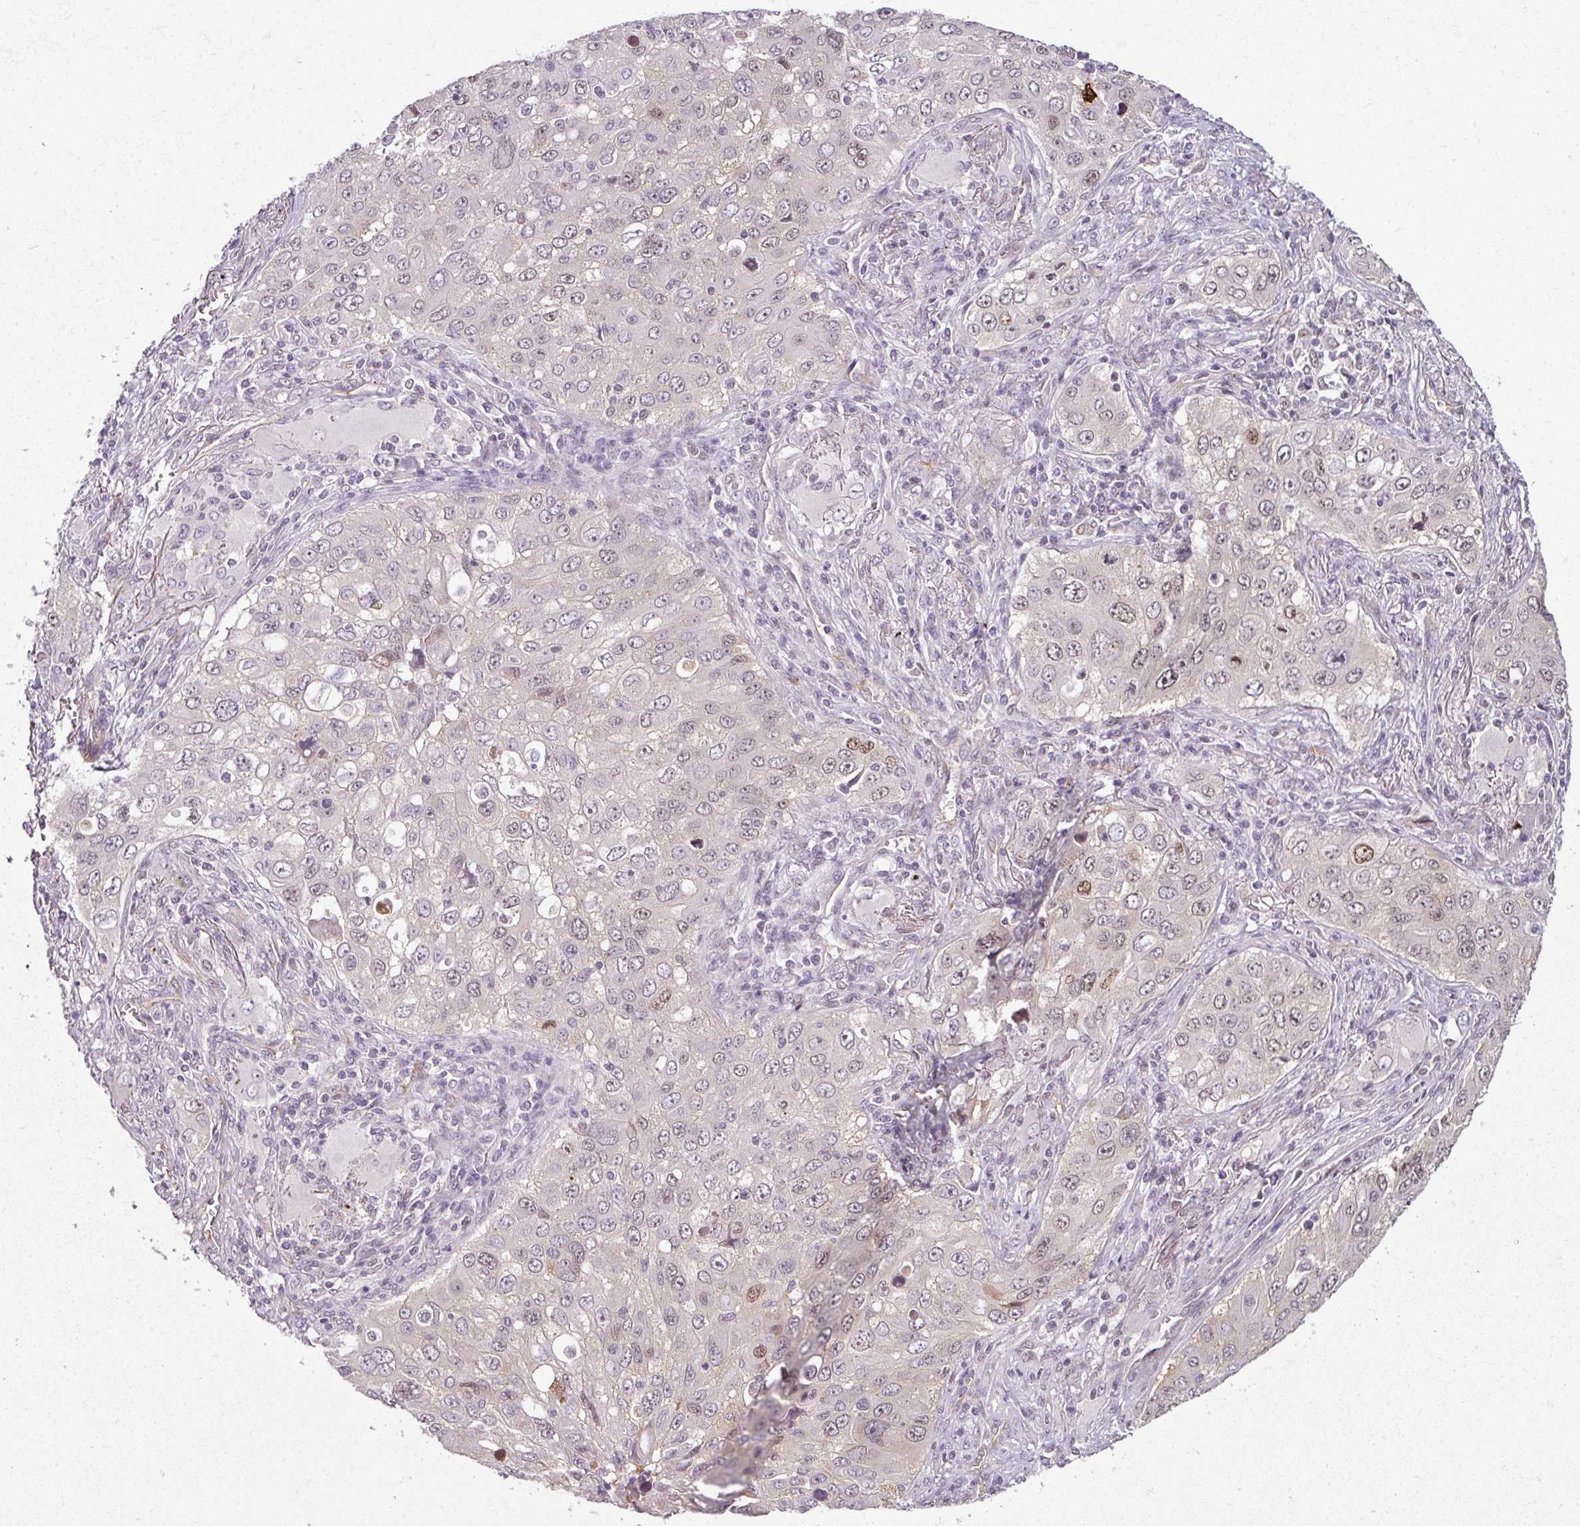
{"staining": {"intensity": "weak", "quantity": "<25%", "location": "nuclear"}, "tissue": "lung cancer", "cell_type": "Tumor cells", "image_type": "cancer", "snomed": [{"axis": "morphology", "description": "Adenocarcinoma, NOS"}, {"axis": "morphology", "description": "Adenocarcinoma, metastatic, NOS"}, {"axis": "topography", "description": "Lymph node"}, {"axis": "topography", "description": "Lung"}], "caption": "Lung metastatic adenocarcinoma was stained to show a protein in brown. There is no significant expression in tumor cells.", "gene": "C19orf33", "patient": {"sex": "female", "age": 42}}